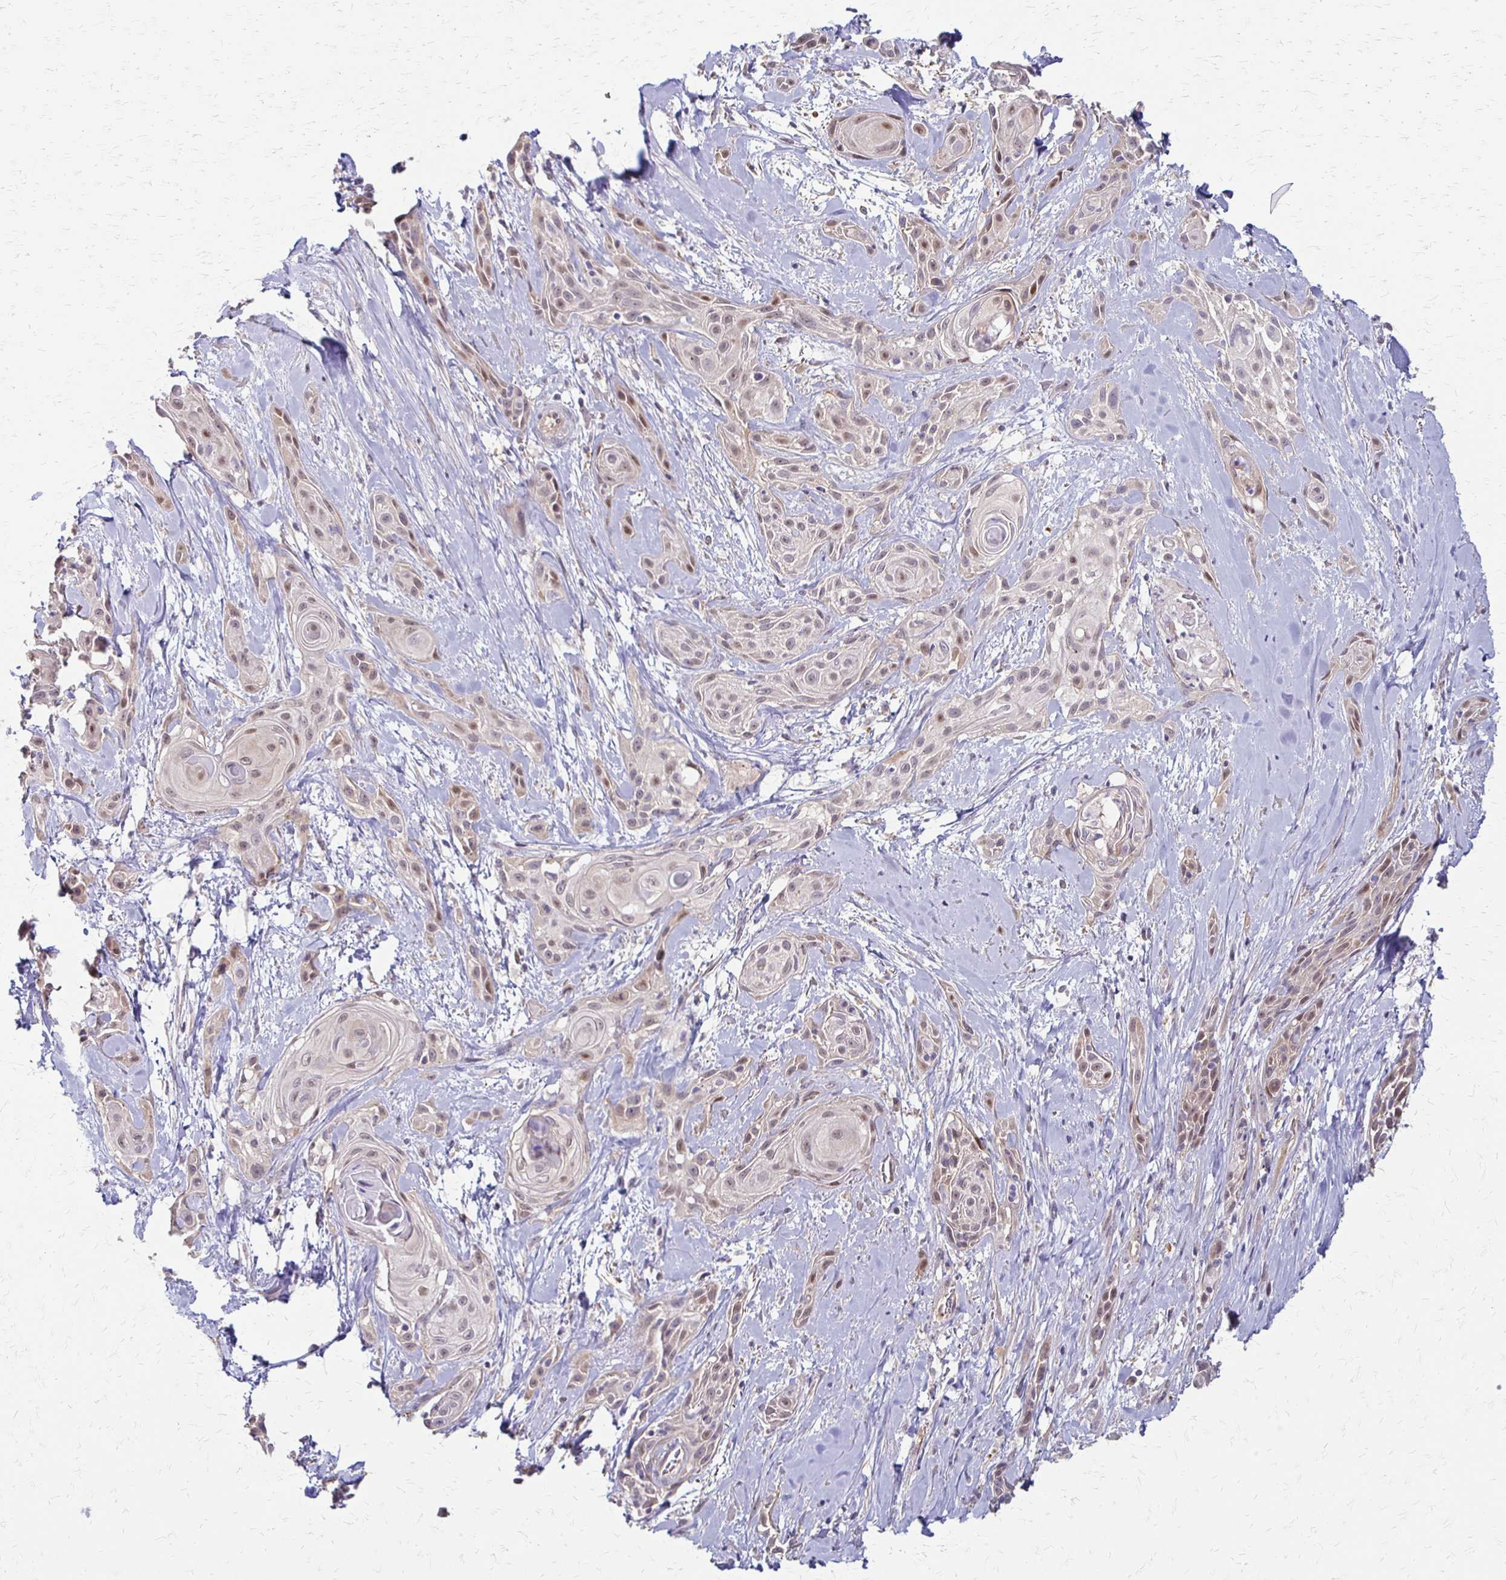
{"staining": {"intensity": "weak", "quantity": "<25%", "location": "cytoplasmic/membranous"}, "tissue": "skin cancer", "cell_type": "Tumor cells", "image_type": "cancer", "snomed": [{"axis": "morphology", "description": "Squamous cell carcinoma, NOS"}, {"axis": "topography", "description": "Skin"}, {"axis": "topography", "description": "Anal"}], "caption": "Skin cancer (squamous cell carcinoma) stained for a protein using IHC reveals no expression tumor cells.", "gene": "CFL2", "patient": {"sex": "male", "age": 64}}